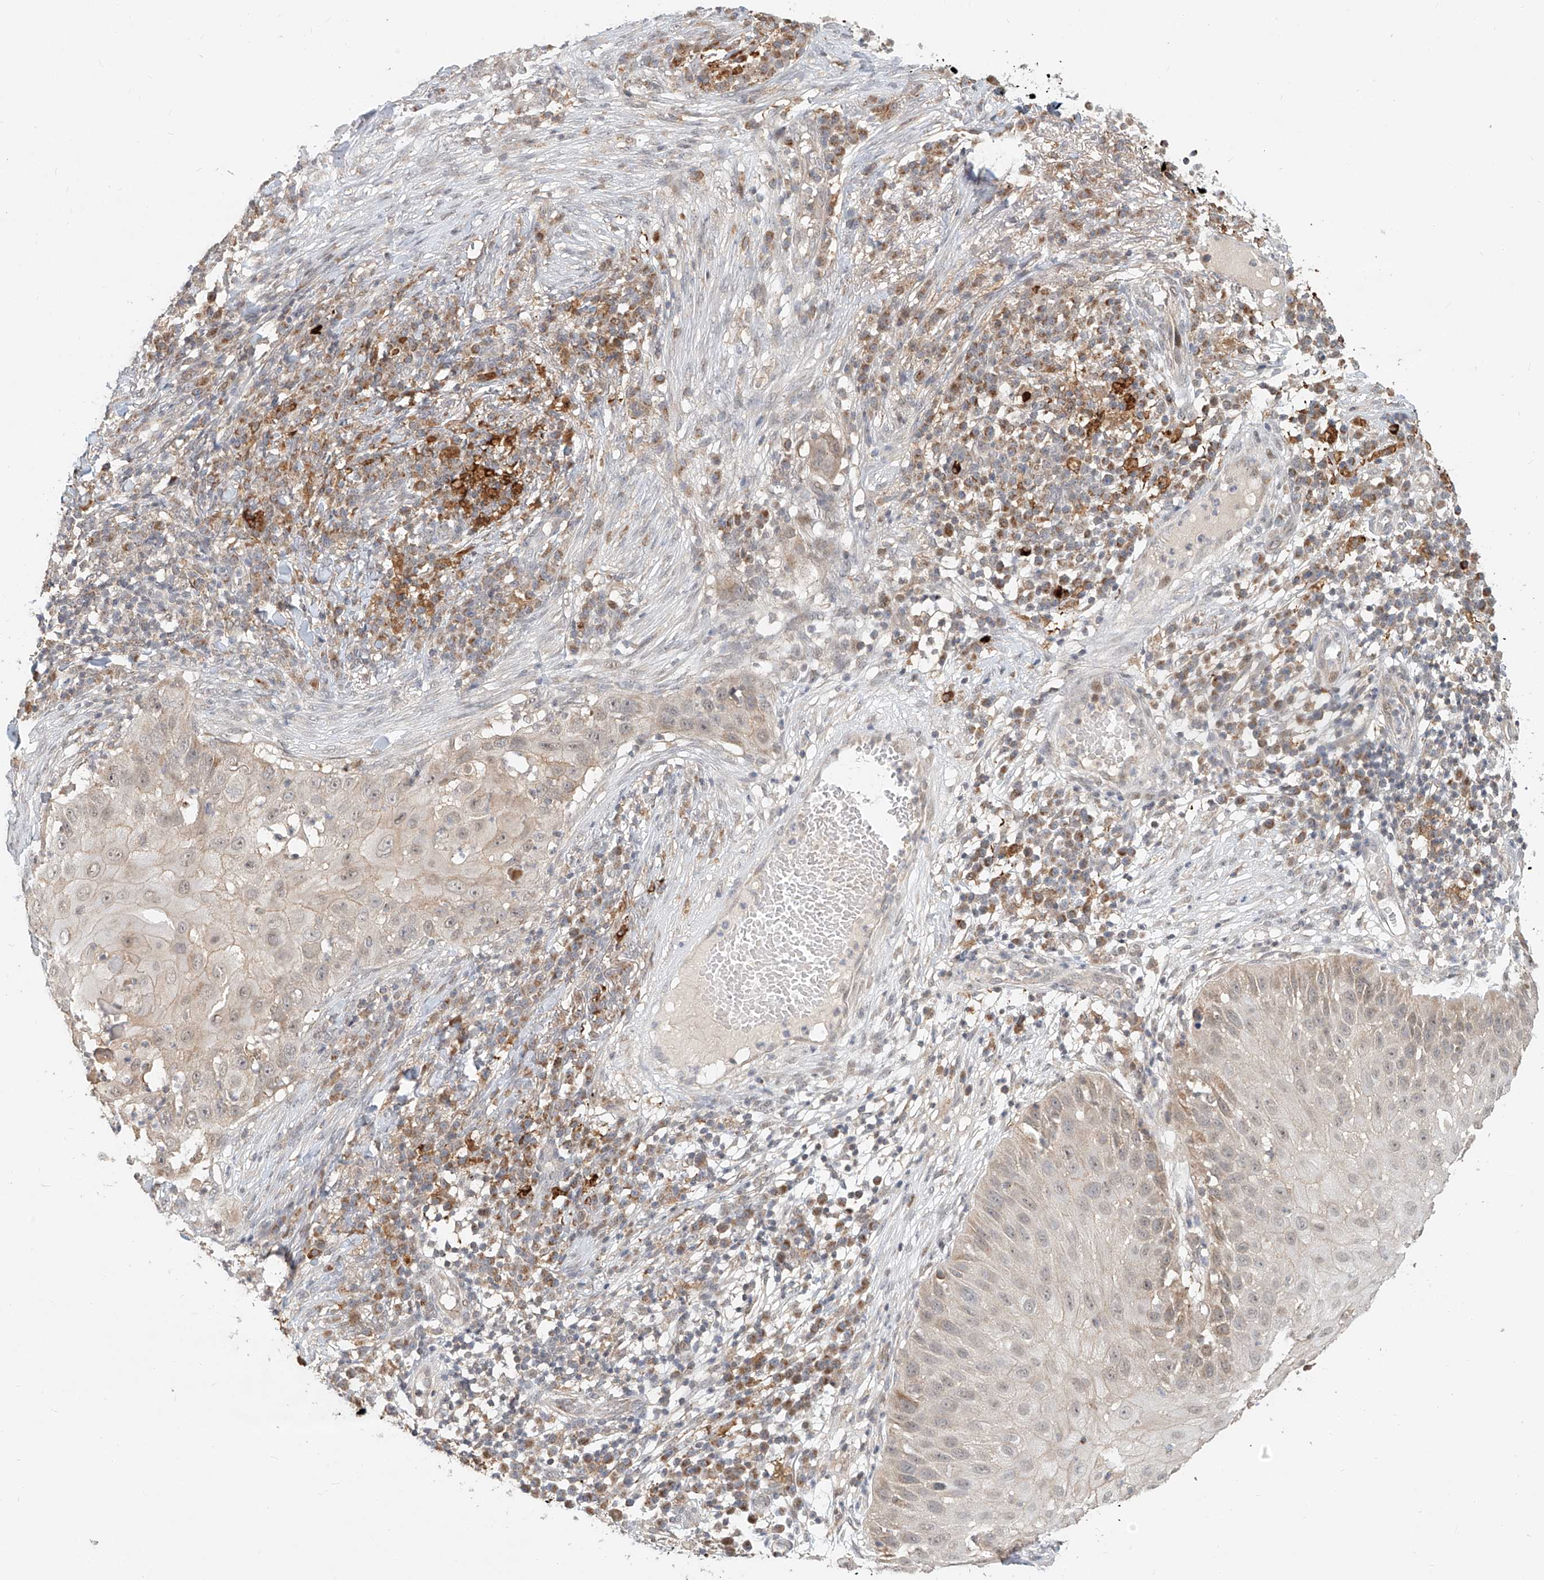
{"staining": {"intensity": "negative", "quantity": "none", "location": "none"}, "tissue": "skin cancer", "cell_type": "Tumor cells", "image_type": "cancer", "snomed": [{"axis": "morphology", "description": "Squamous cell carcinoma, NOS"}, {"axis": "topography", "description": "Skin"}], "caption": "DAB immunohistochemical staining of skin cancer displays no significant positivity in tumor cells. (DAB (3,3'-diaminobenzidine) immunohistochemistry, high magnification).", "gene": "SYTL3", "patient": {"sex": "female", "age": 44}}